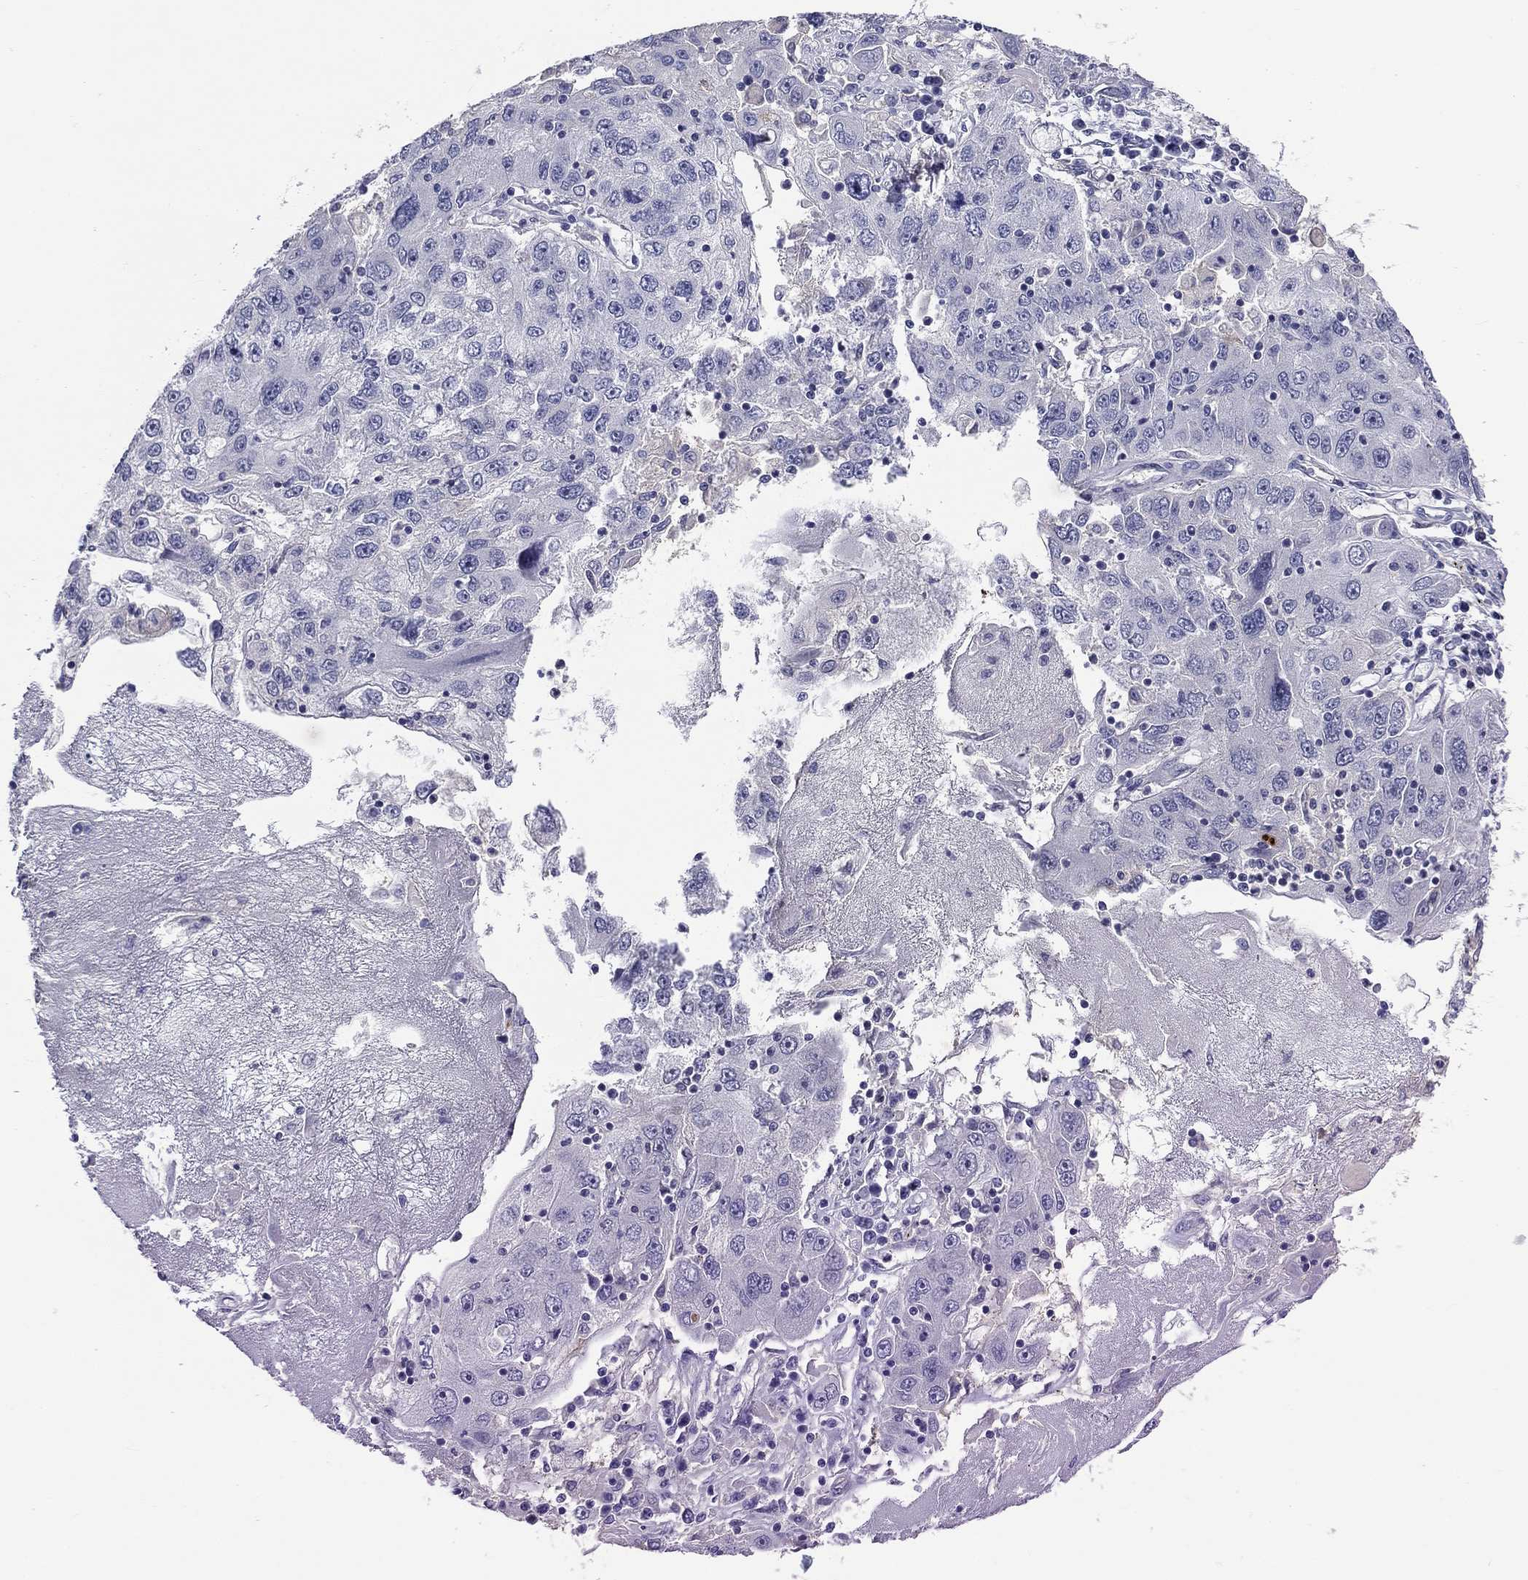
{"staining": {"intensity": "negative", "quantity": "none", "location": "none"}, "tissue": "stomach cancer", "cell_type": "Tumor cells", "image_type": "cancer", "snomed": [{"axis": "morphology", "description": "Adenocarcinoma, NOS"}, {"axis": "topography", "description": "Stomach"}], "caption": "Tumor cells show no significant staining in adenocarcinoma (stomach).", "gene": "CNDP1", "patient": {"sex": "male", "age": 56}}